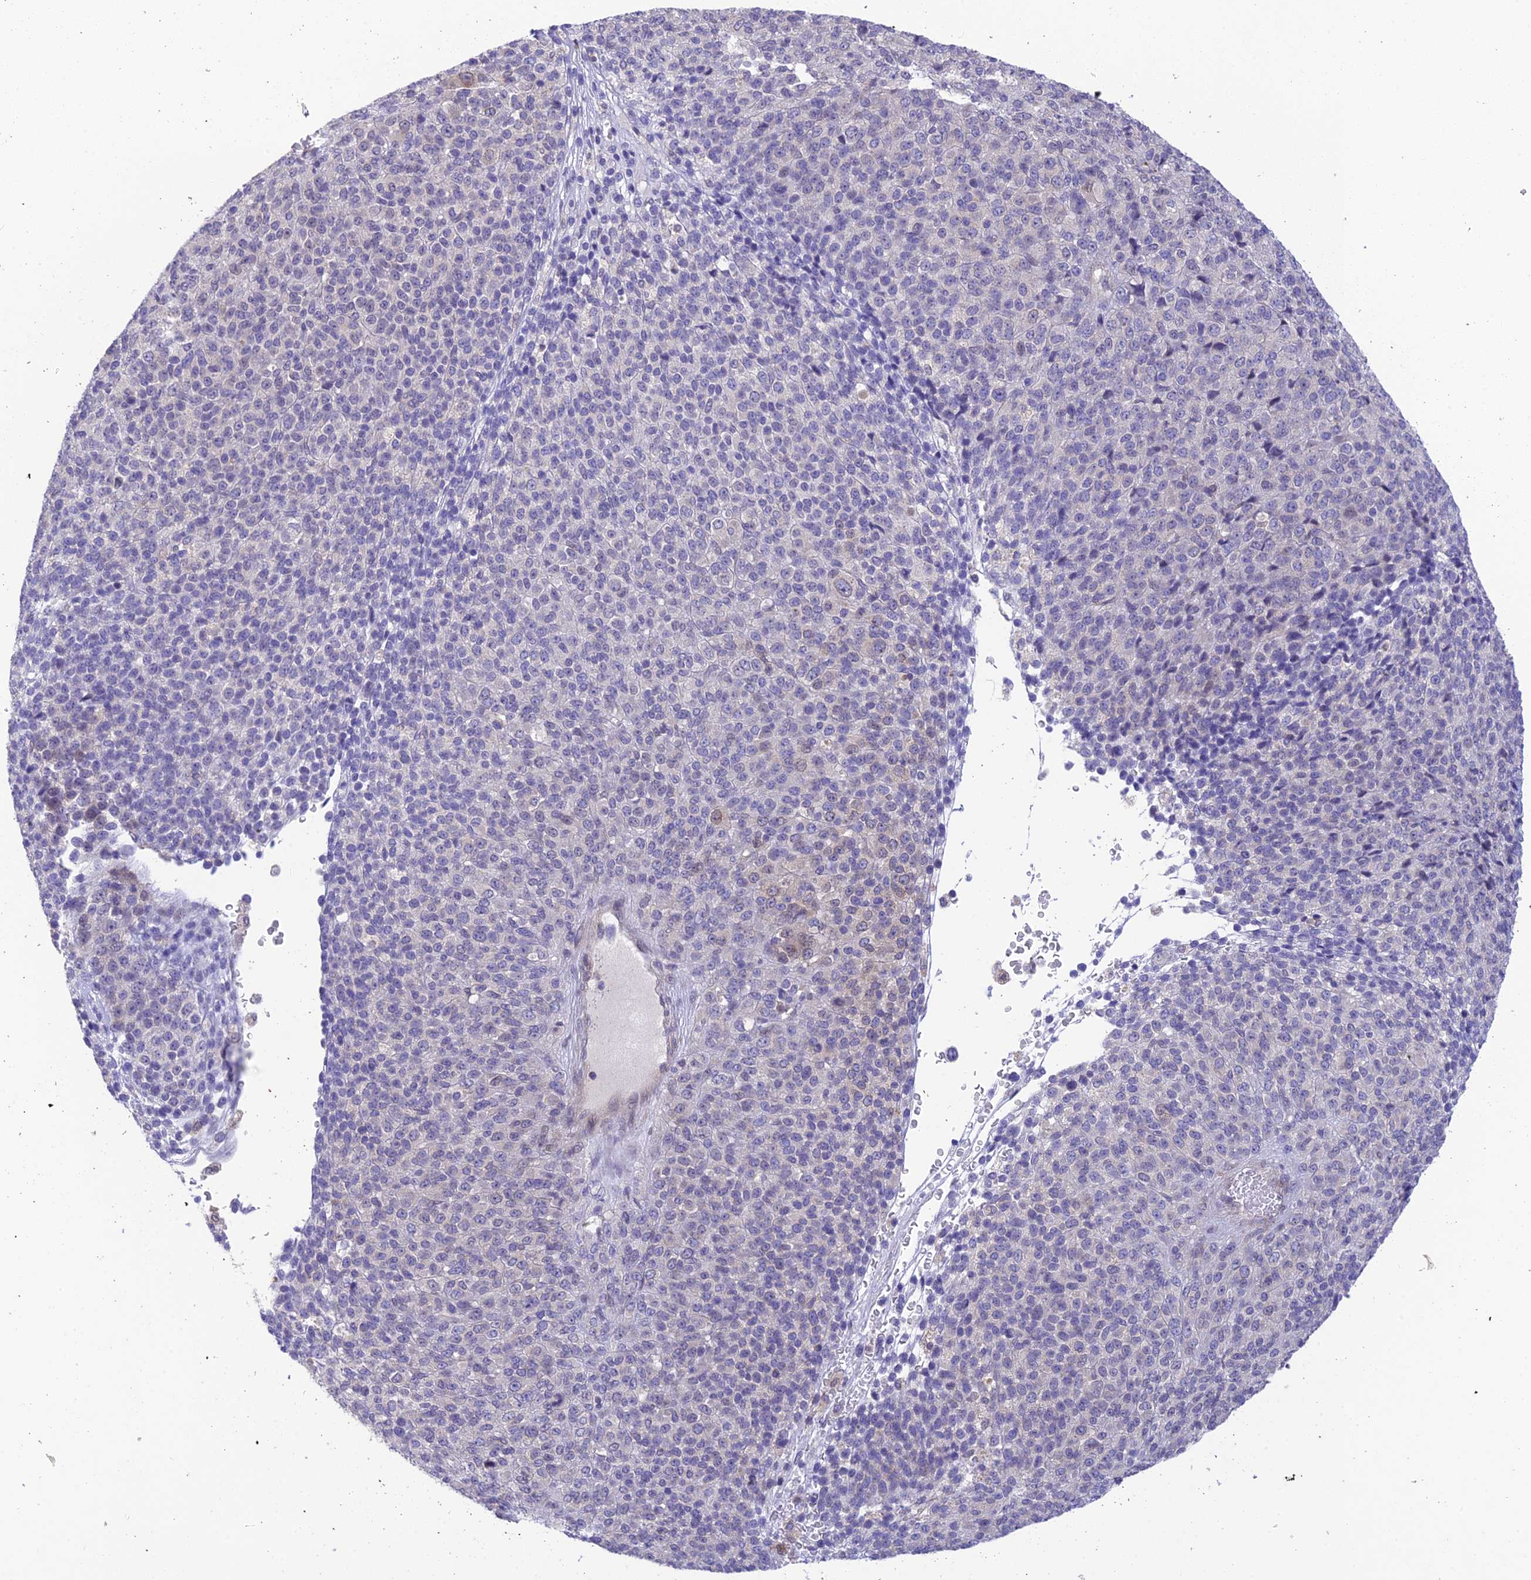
{"staining": {"intensity": "negative", "quantity": "none", "location": "none"}, "tissue": "melanoma", "cell_type": "Tumor cells", "image_type": "cancer", "snomed": [{"axis": "morphology", "description": "Malignant melanoma, Metastatic site"}, {"axis": "topography", "description": "Brain"}], "caption": "This image is of malignant melanoma (metastatic site) stained with immunohistochemistry to label a protein in brown with the nuclei are counter-stained blue. There is no positivity in tumor cells.", "gene": "BMT2", "patient": {"sex": "female", "age": 56}}